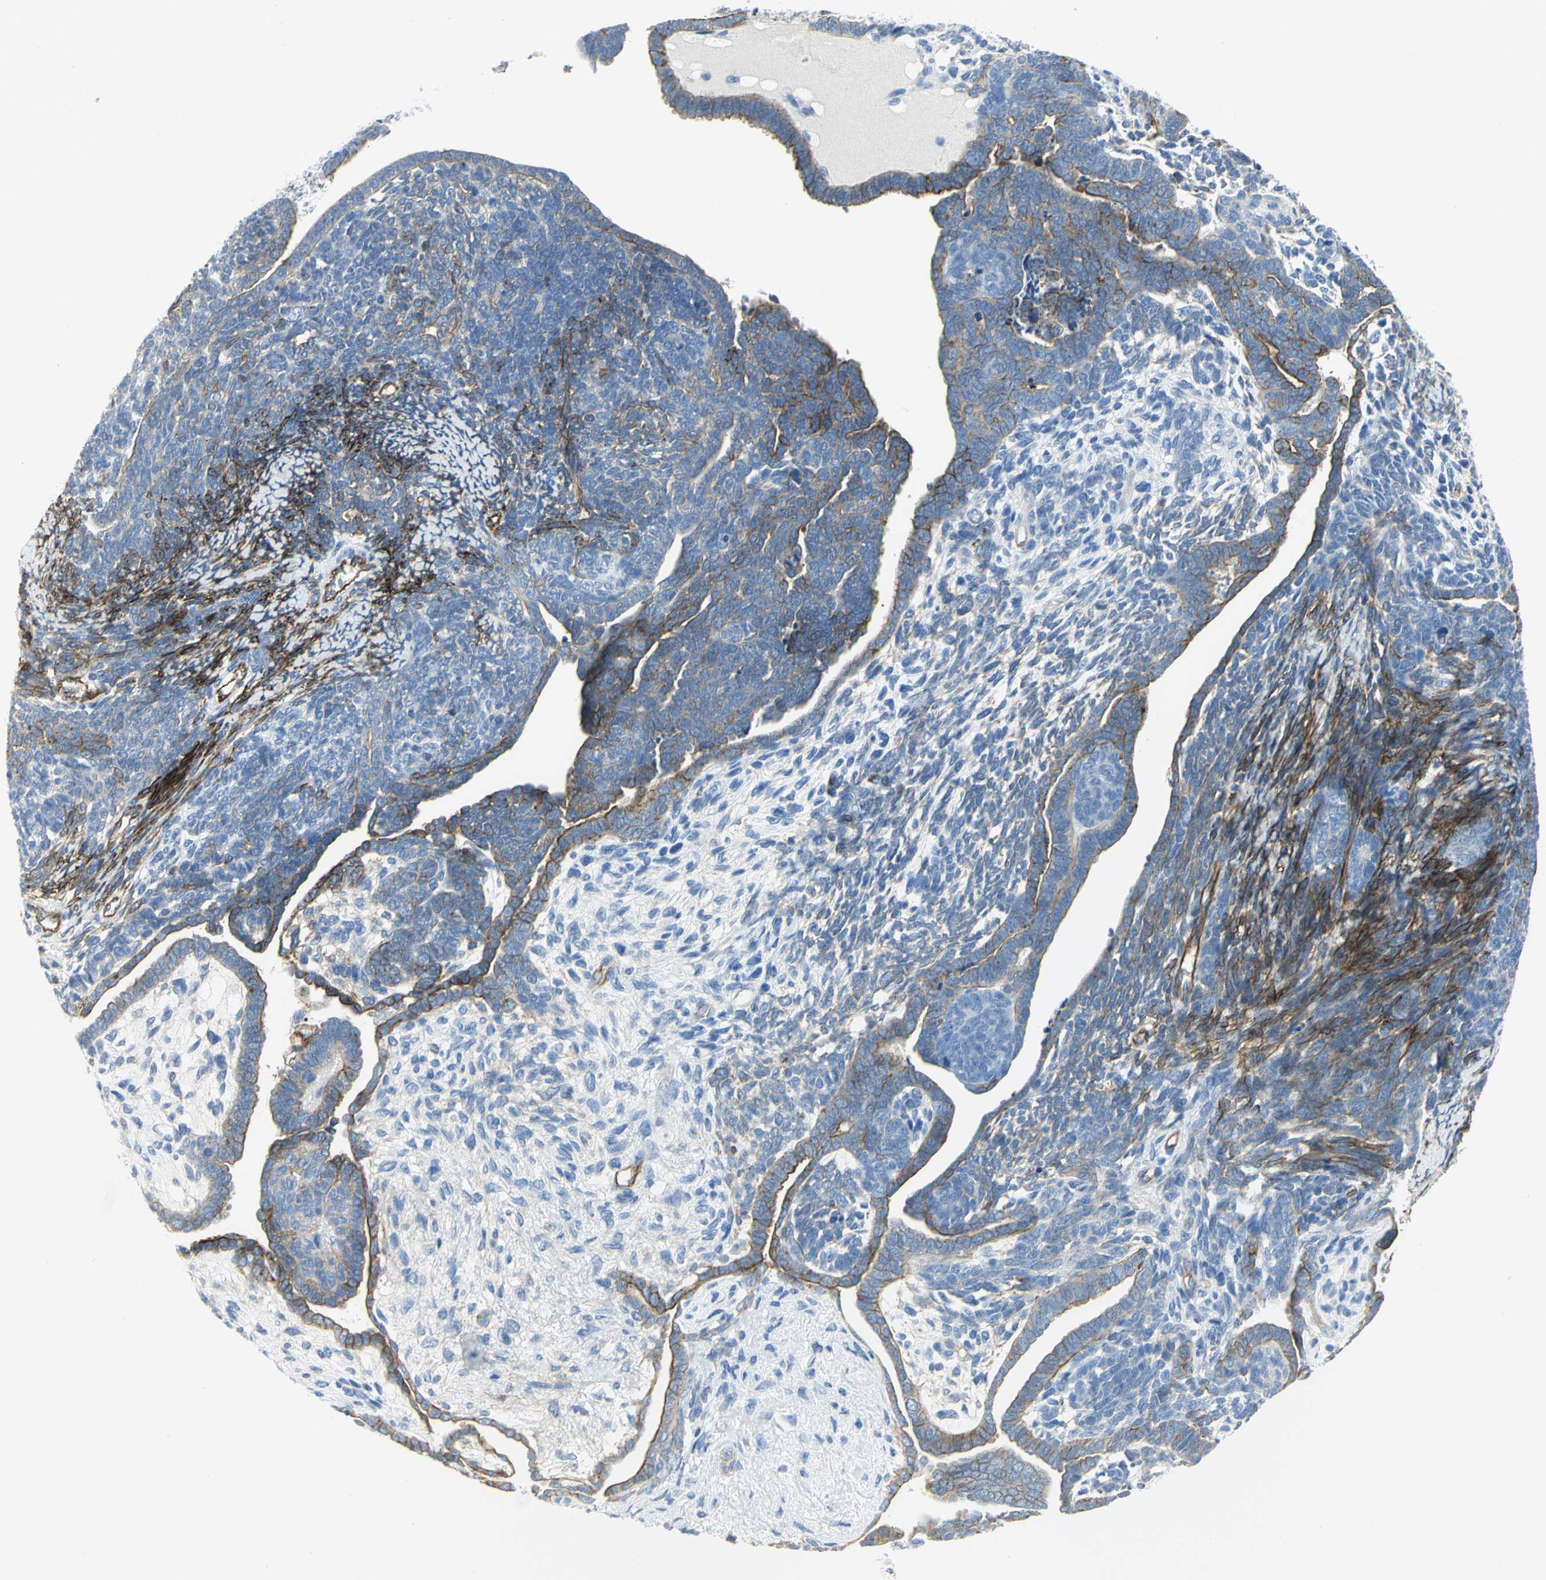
{"staining": {"intensity": "strong", "quantity": "25%-75%", "location": "cytoplasmic/membranous"}, "tissue": "endometrial cancer", "cell_type": "Tumor cells", "image_type": "cancer", "snomed": [{"axis": "morphology", "description": "Neoplasm, malignant, NOS"}, {"axis": "topography", "description": "Endometrium"}], "caption": "There is high levels of strong cytoplasmic/membranous expression in tumor cells of endometrial cancer (malignant neoplasm), as demonstrated by immunohistochemical staining (brown color).", "gene": "FLNB", "patient": {"sex": "female", "age": 74}}